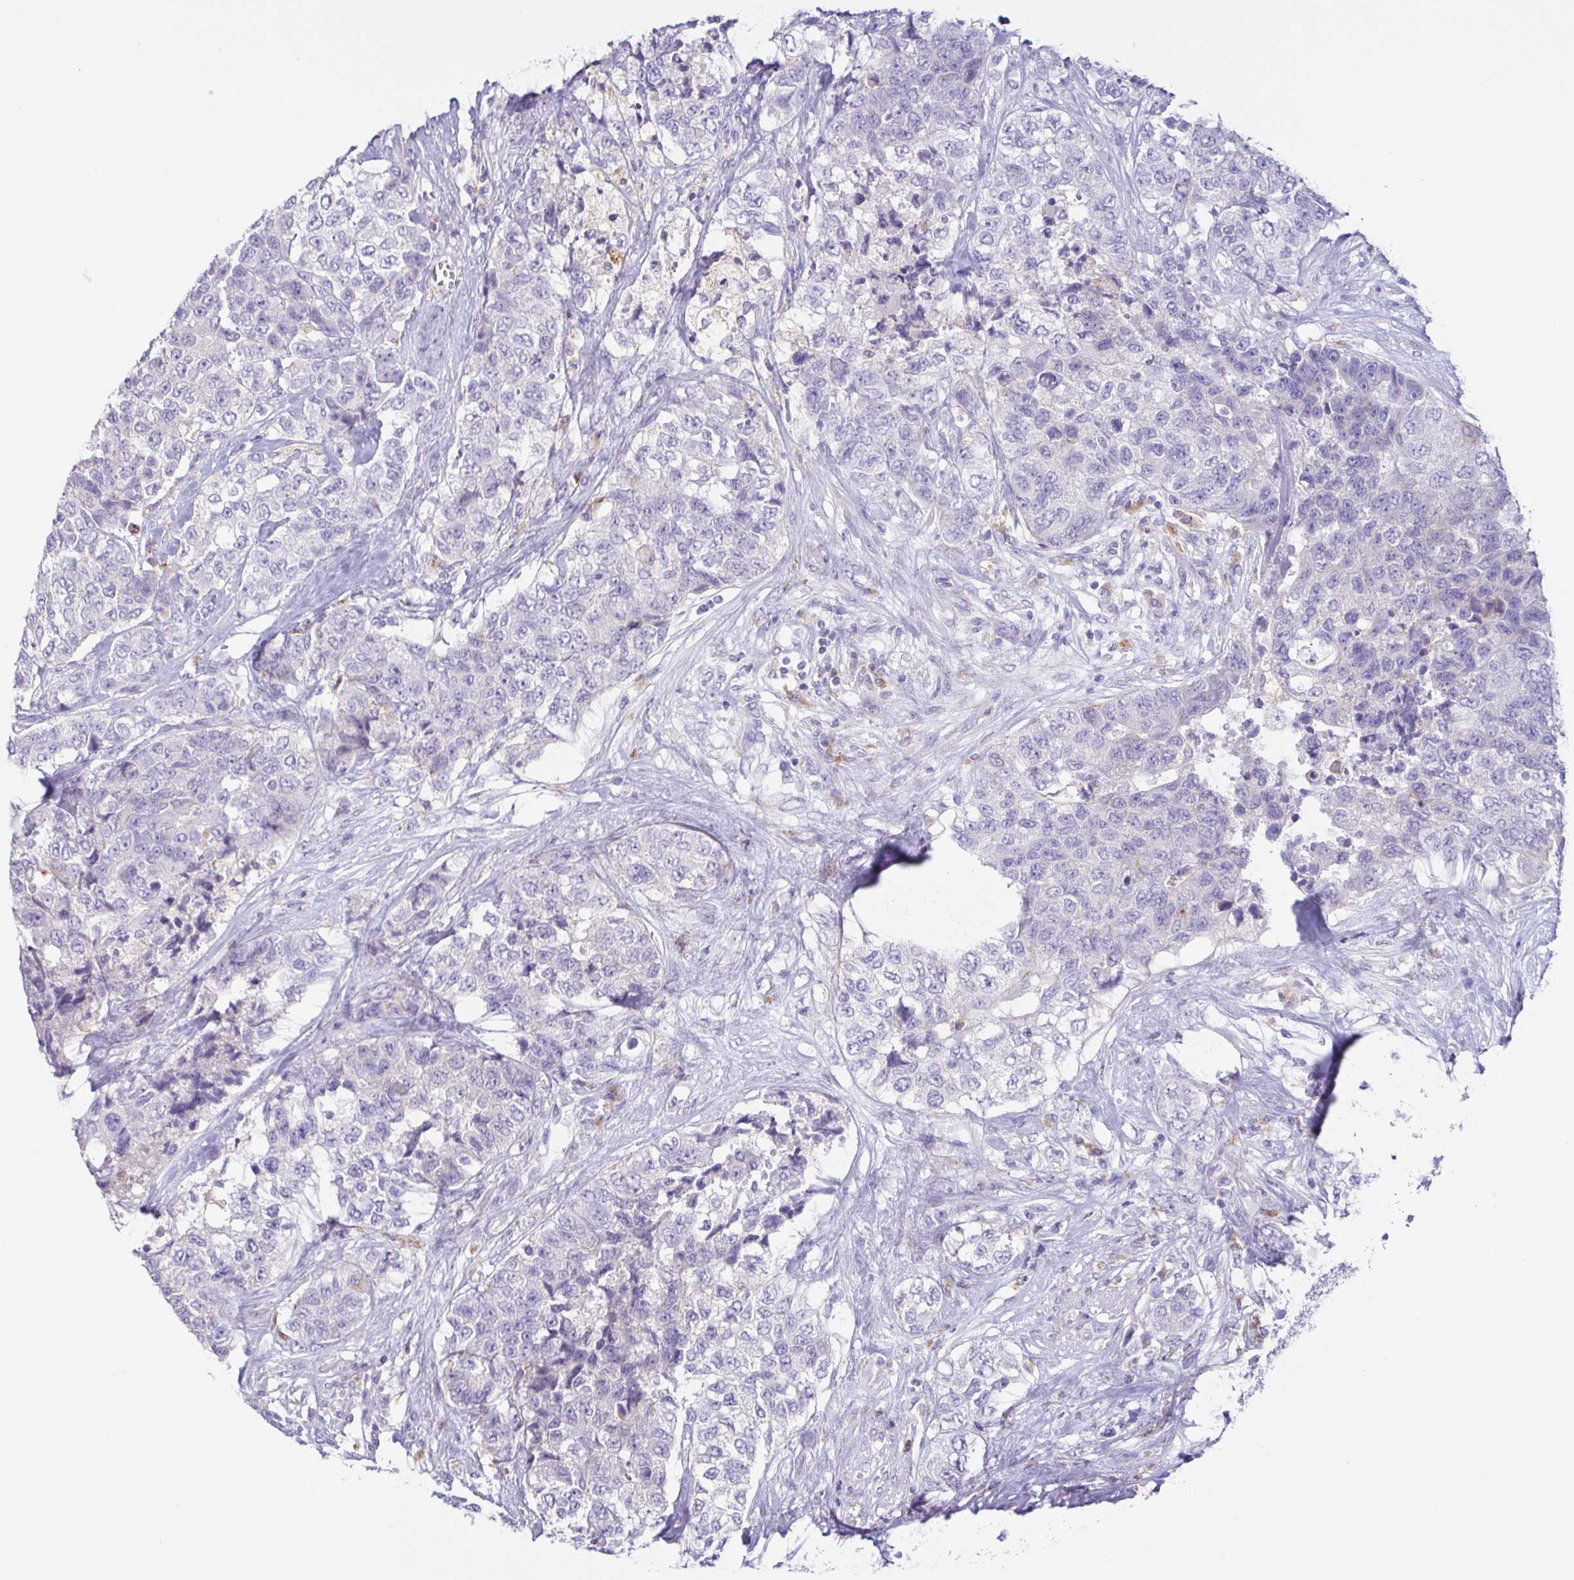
{"staining": {"intensity": "negative", "quantity": "none", "location": "none"}, "tissue": "urothelial cancer", "cell_type": "Tumor cells", "image_type": "cancer", "snomed": [{"axis": "morphology", "description": "Urothelial carcinoma, High grade"}, {"axis": "topography", "description": "Urinary bladder"}], "caption": "This photomicrograph is of urothelial cancer stained with immunohistochemistry to label a protein in brown with the nuclei are counter-stained blue. There is no positivity in tumor cells.", "gene": "ATP6V1G2", "patient": {"sex": "female", "age": 78}}